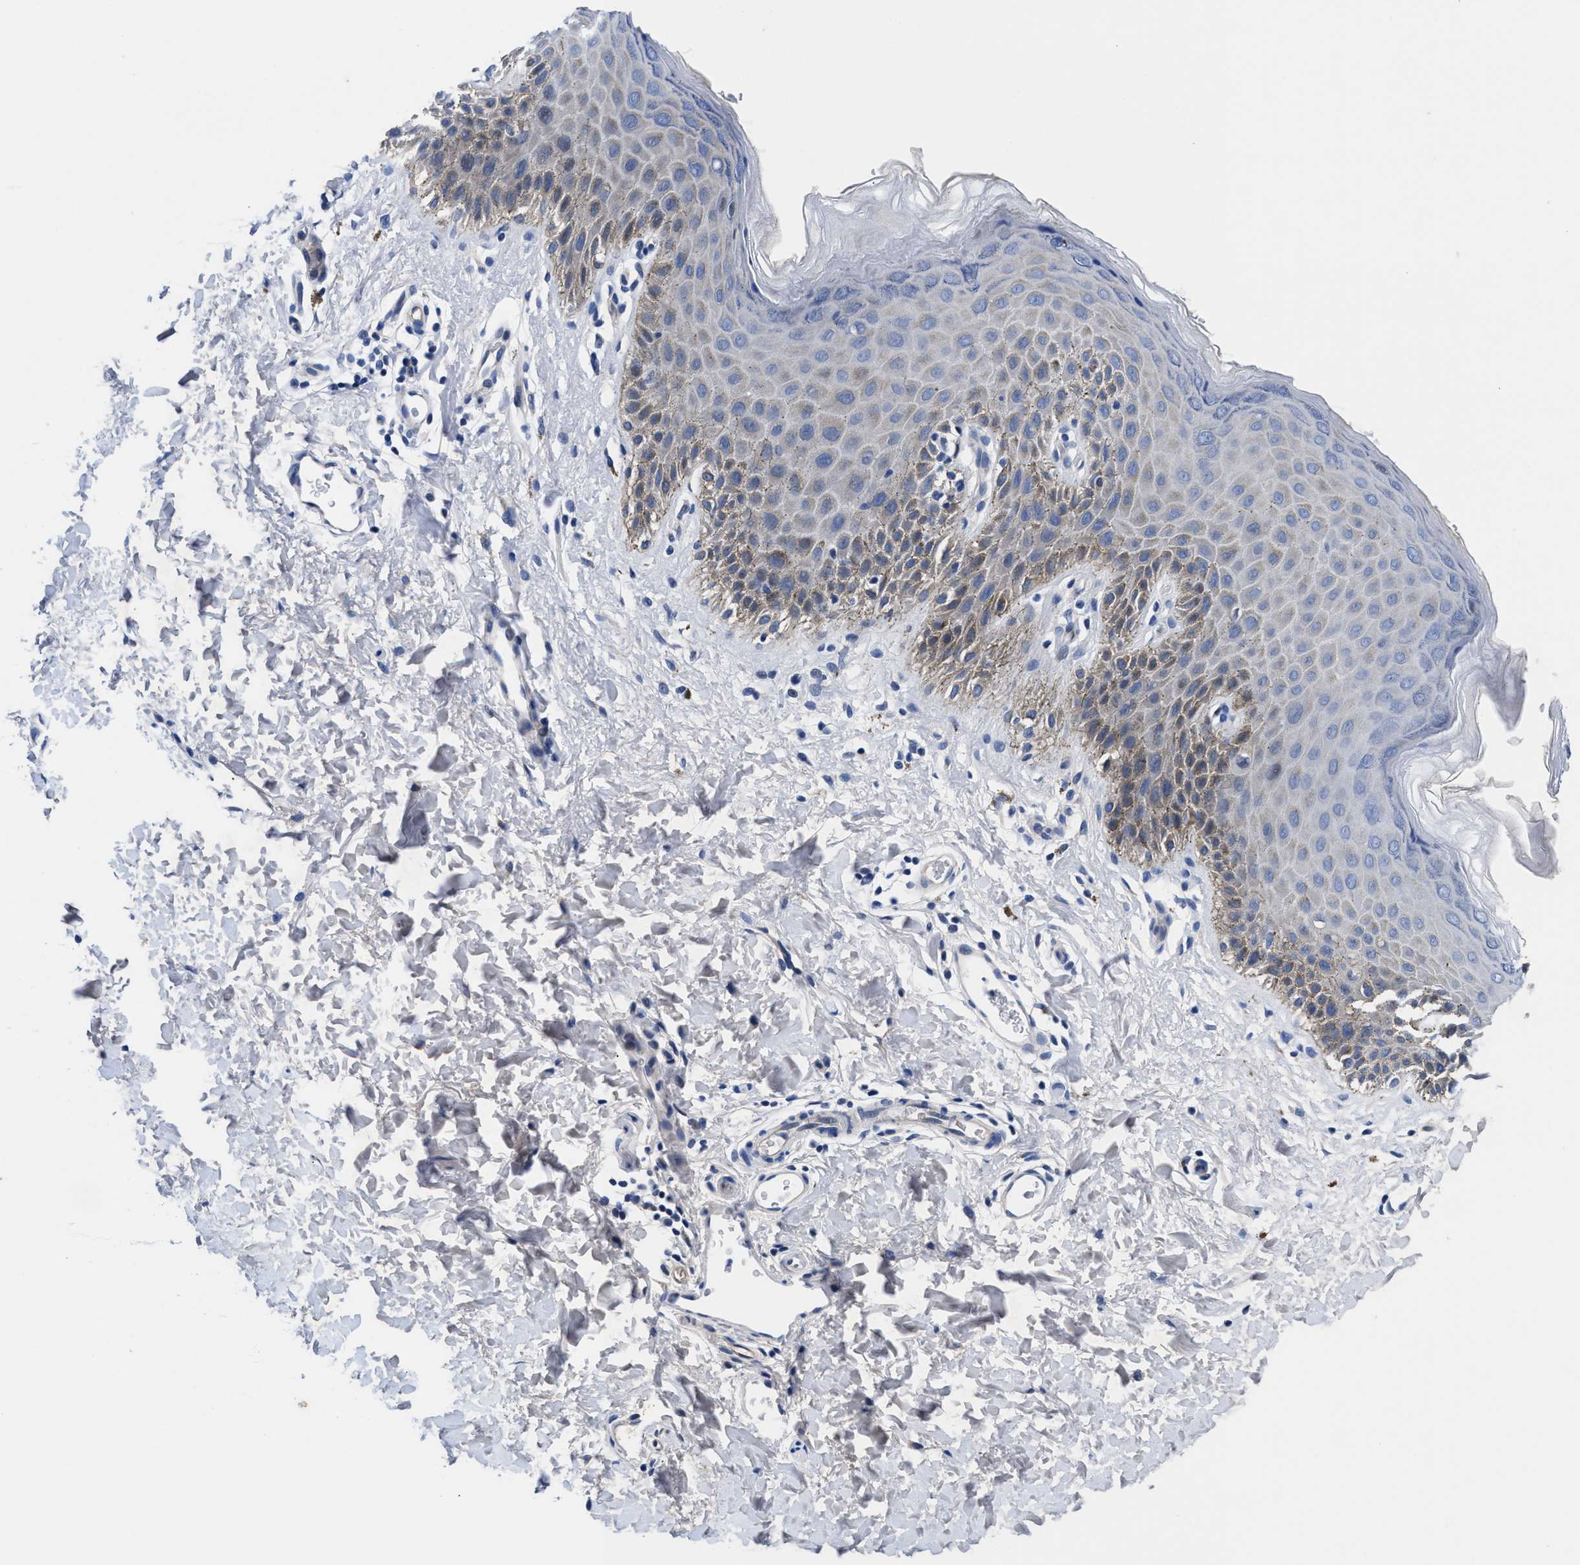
{"staining": {"intensity": "weak", "quantity": "<25%", "location": "cytoplasmic/membranous"}, "tissue": "skin", "cell_type": "Epidermal cells", "image_type": "normal", "snomed": [{"axis": "morphology", "description": "Normal tissue, NOS"}, {"axis": "topography", "description": "Anal"}], "caption": "IHC image of normal skin: skin stained with DAB demonstrates no significant protein positivity in epidermal cells. The staining was performed using DAB to visualize the protein expression in brown, while the nuclei were stained in blue with hematoxylin (Magnification: 20x).", "gene": "DHRS13", "patient": {"sex": "male", "age": 44}}